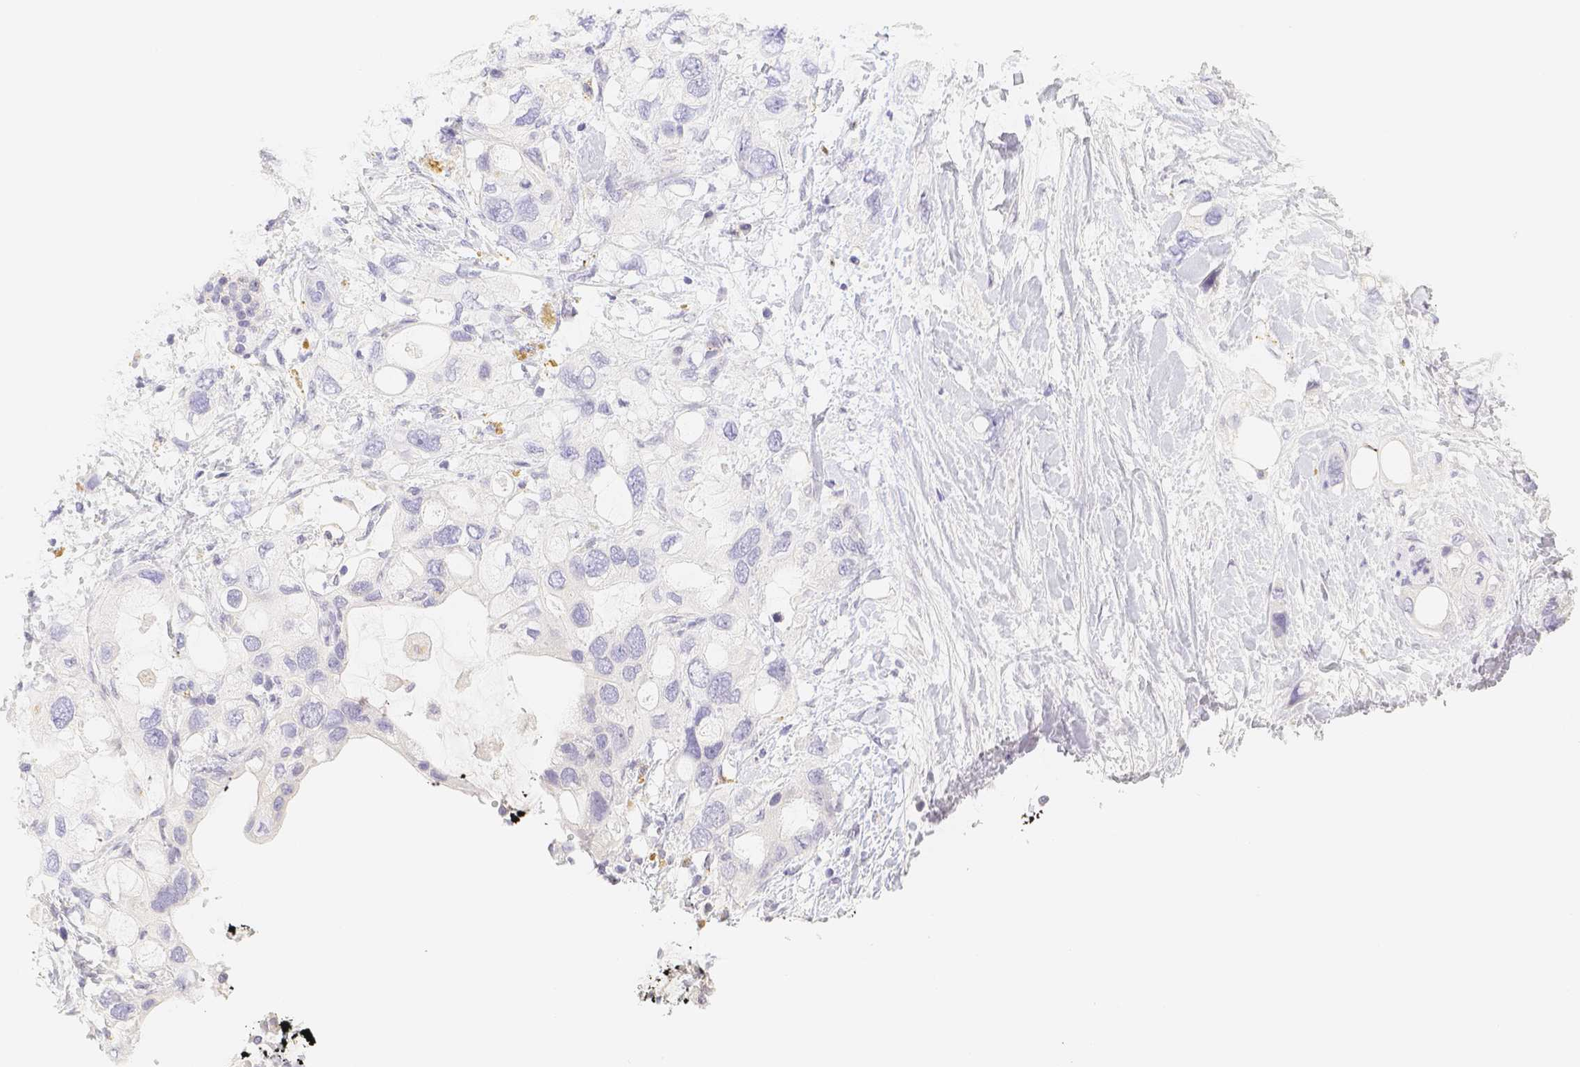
{"staining": {"intensity": "negative", "quantity": "none", "location": "none"}, "tissue": "pancreatic cancer", "cell_type": "Tumor cells", "image_type": "cancer", "snomed": [{"axis": "morphology", "description": "Adenocarcinoma, NOS"}, {"axis": "topography", "description": "Pancreas"}], "caption": "This histopathology image is of pancreatic cancer (adenocarcinoma) stained with immunohistochemistry (IHC) to label a protein in brown with the nuclei are counter-stained blue. There is no positivity in tumor cells.", "gene": "PADI4", "patient": {"sex": "female", "age": 56}}